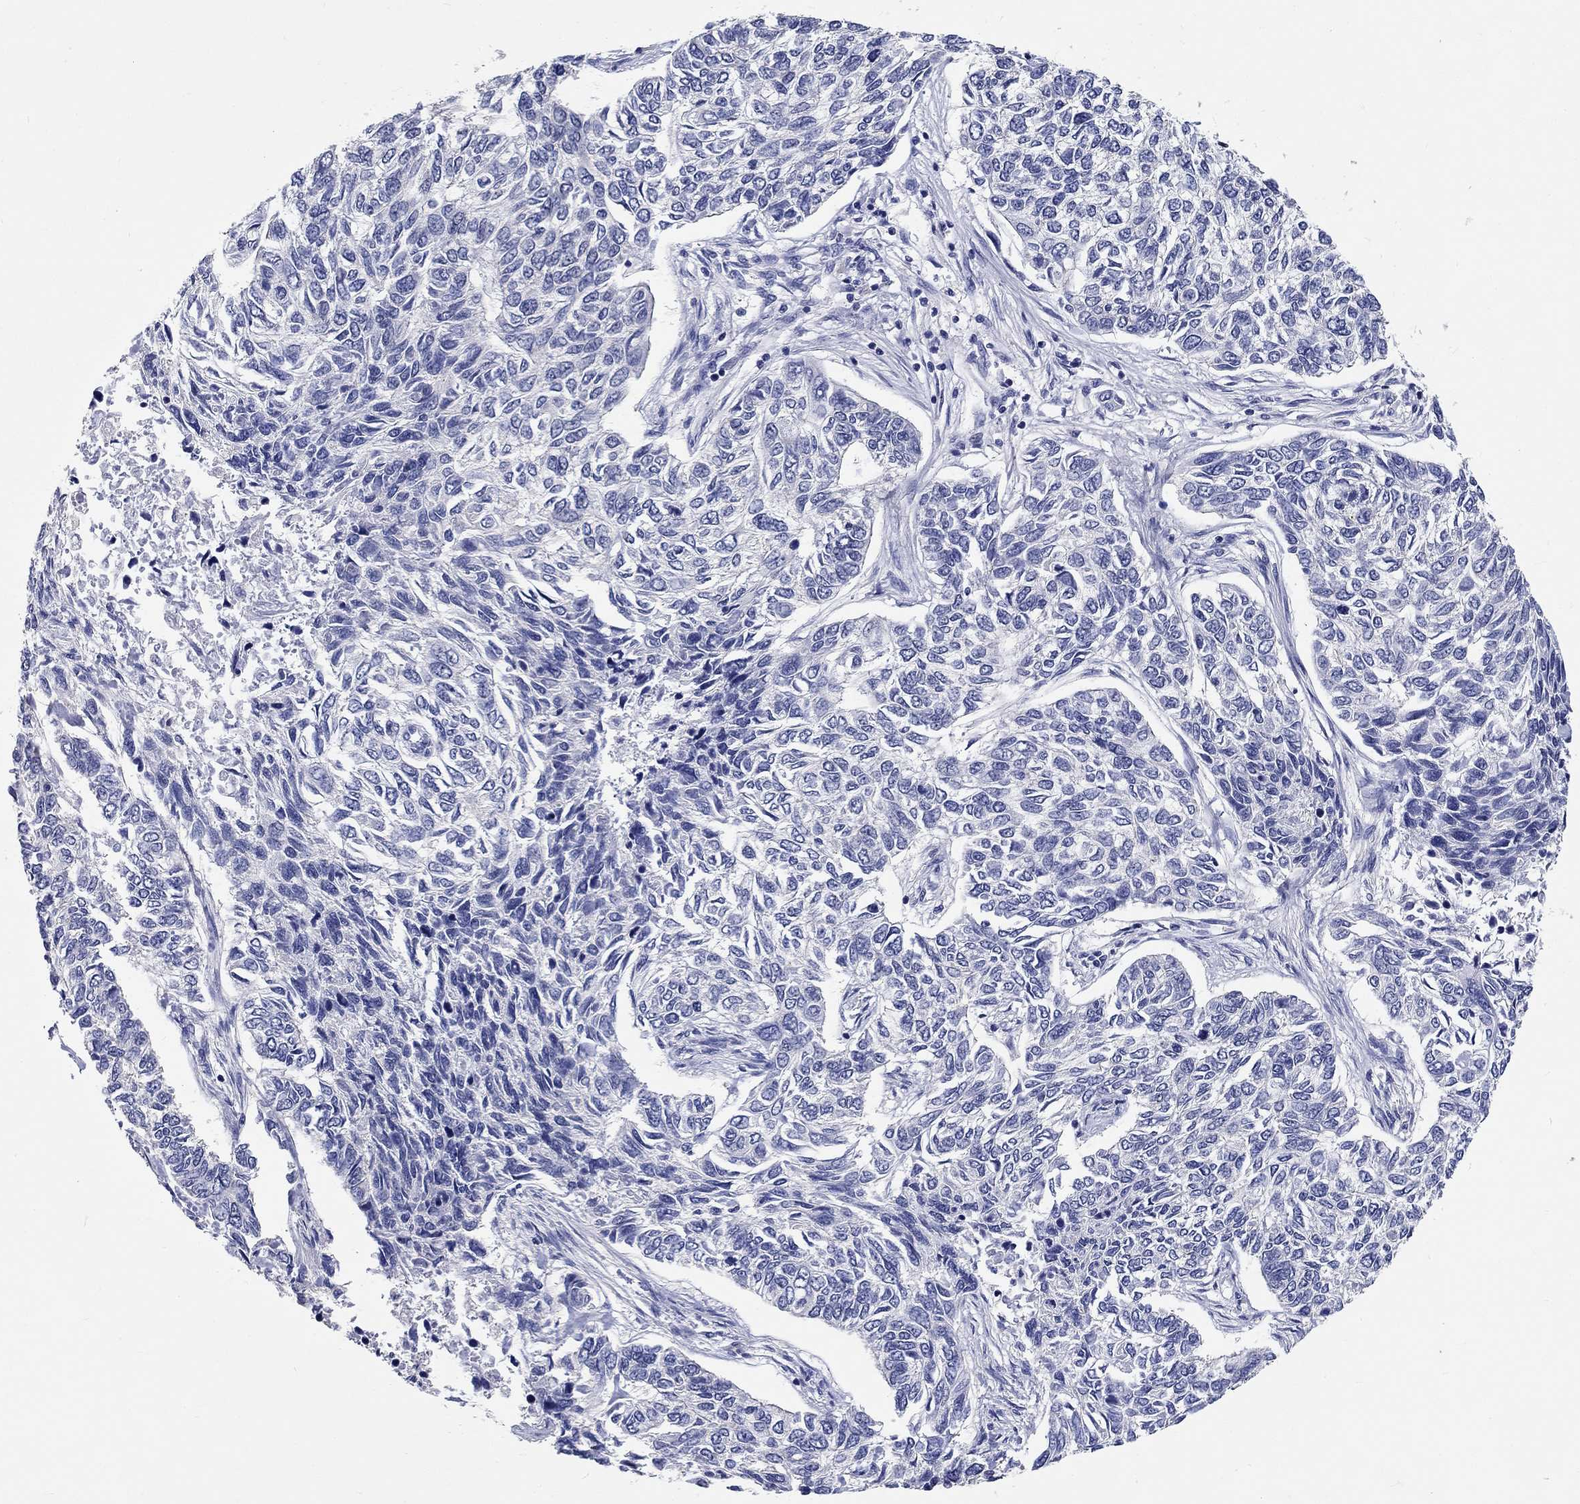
{"staining": {"intensity": "negative", "quantity": "none", "location": "none"}, "tissue": "skin cancer", "cell_type": "Tumor cells", "image_type": "cancer", "snomed": [{"axis": "morphology", "description": "Basal cell carcinoma"}, {"axis": "topography", "description": "Skin"}], "caption": "Tumor cells show no significant protein expression in basal cell carcinoma (skin).", "gene": "GRIN1", "patient": {"sex": "female", "age": 65}}